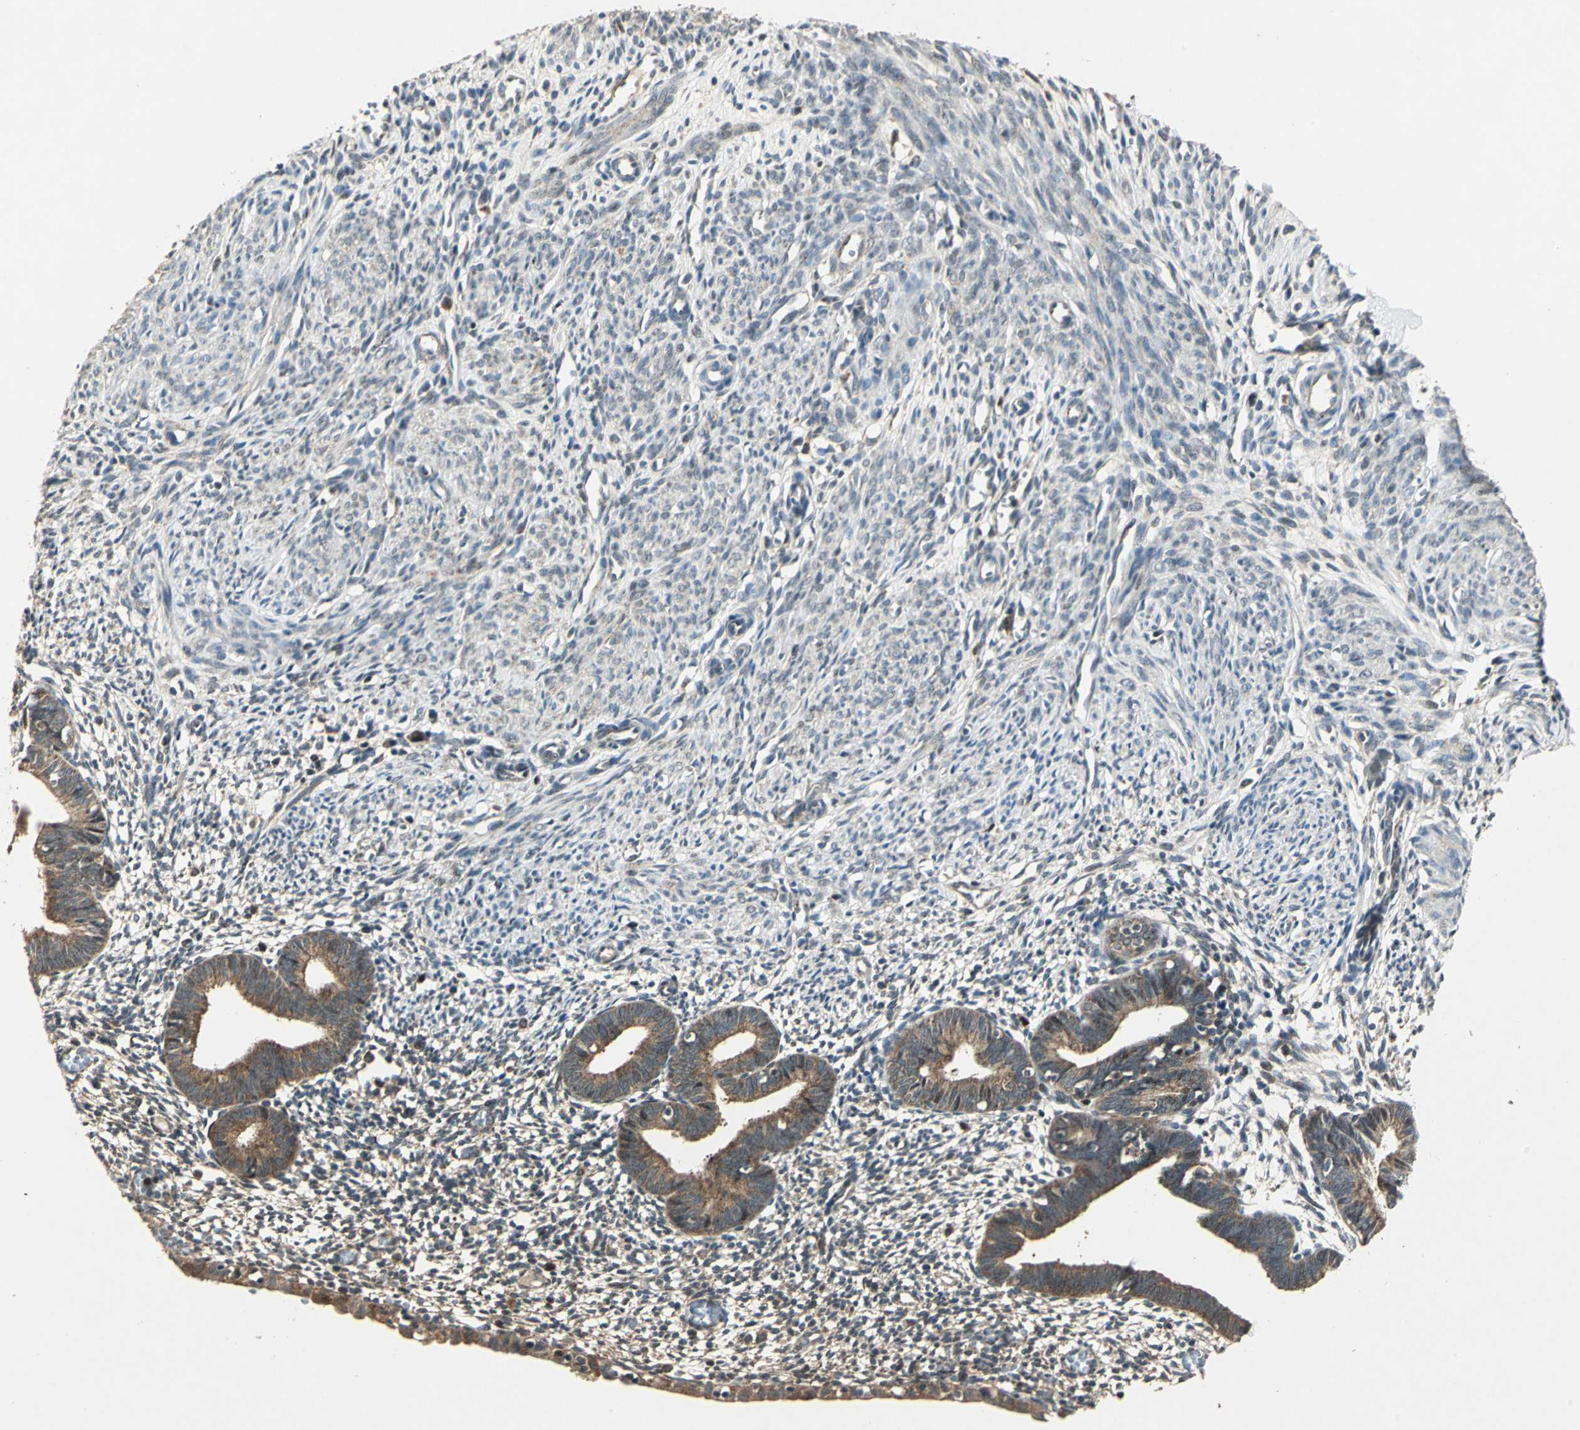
{"staining": {"intensity": "negative", "quantity": "none", "location": "none"}, "tissue": "endometrium", "cell_type": "Cells in endometrial stroma", "image_type": "normal", "snomed": [{"axis": "morphology", "description": "Normal tissue, NOS"}, {"axis": "morphology", "description": "Atrophy, NOS"}, {"axis": "topography", "description": "Uterus"}, {"axis": "topography", "description": "Endometrium"}], "caption": "A photomicrograph of endometrium stained for a protein exhibits no brown staining in cells in endometrial stroma.", "gene": "AHSA1", "patient": {"sex": "female", "age": 68}}